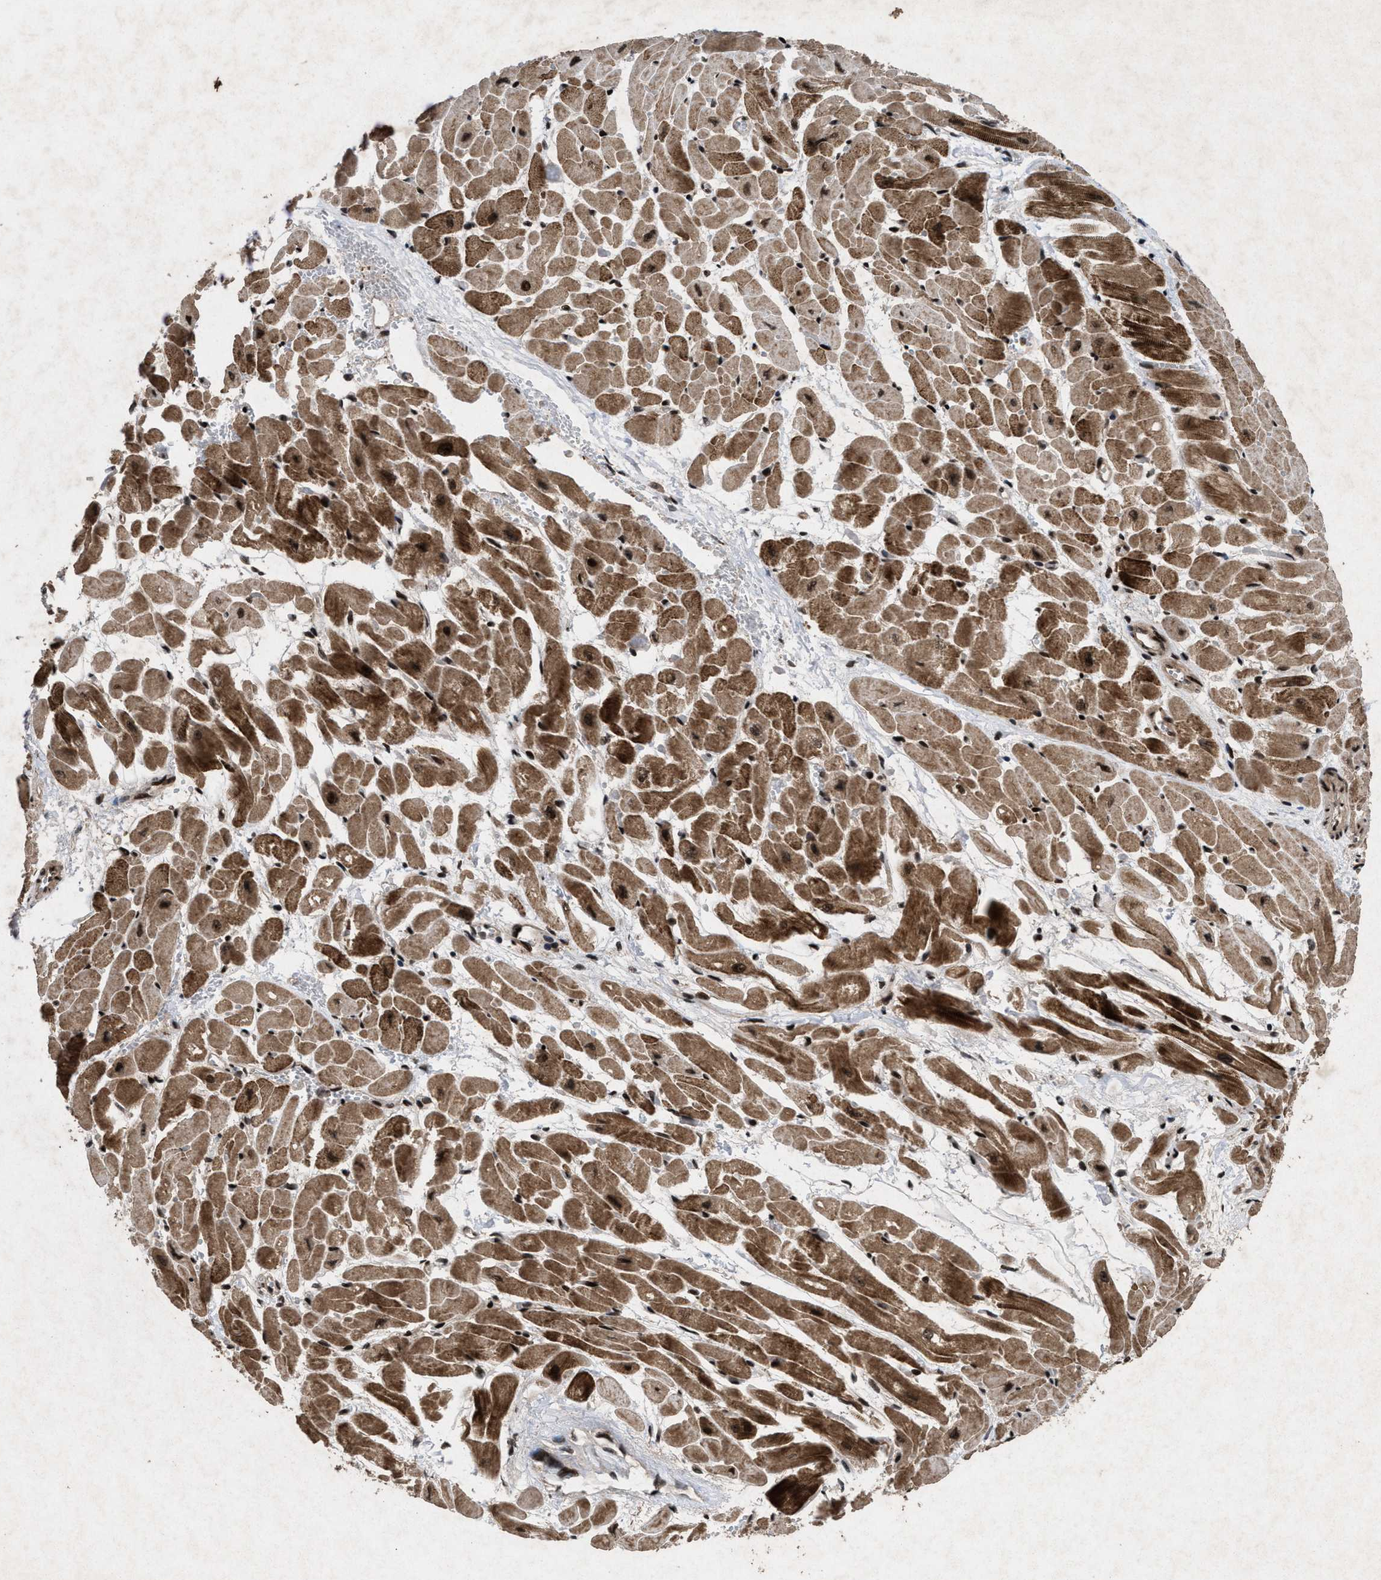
{"staining": {"intensity": "moderate", "quantity": ">75%", "location": "cytoplasmic/membranous,nuclear"}, "tissue": "heart muscle", "cell_type": "Cardiomyocytes", "image_type": "normal", "snomed": [{"axis": "morphology", "description": "Normal tissue, NOS"}, {"axis": "topography", "description": "Heart"}], "caption": "Immunohistochemical staining of normal heart muscle reveals >75% levels of moderate cytoplasmic/membranous,nuclear protein expression in about >75% of cardiomyocytes.", "gene": "WIZ", "patient": {"sex": "male", "age": 45}}